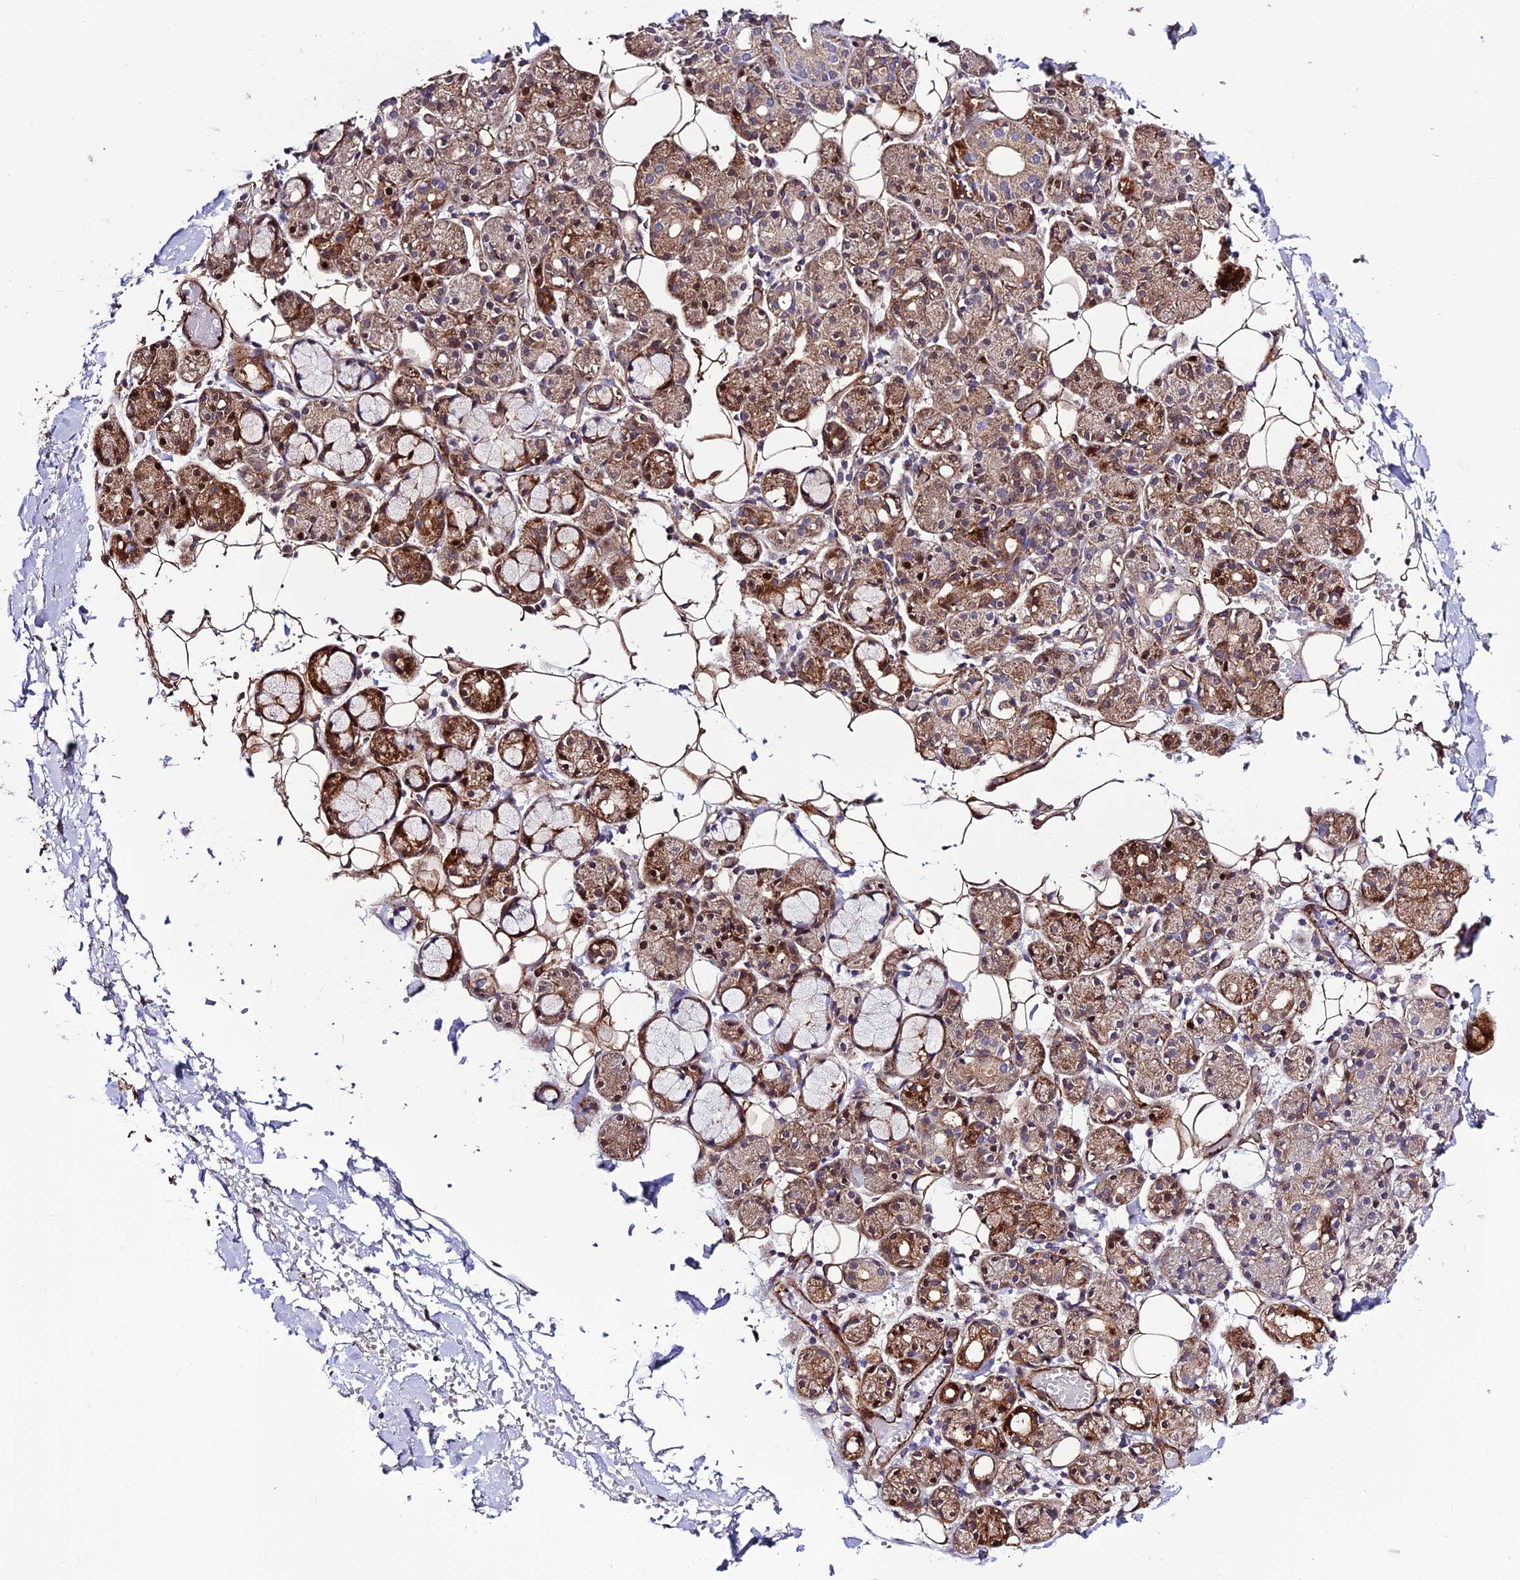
{"staining": {"intensity": "moderate", "quantity": "25%-75%", "location": "cytoplasmic/membranous"}, "tissue": "salivary gland", "cell_type": "Glandular cells", "image_type": "normal", "snomed": [{"axis": "morphology", "description": "Normal tissue, NOS"}, {"axis": "topography", "description": "Salivary gland"}], "caption": "Immunohistochemistry (IHC) staining of normal salivary gland, which reveals medium levels of moderate cytoplasmic/membranous positivity in approximately 25%-75% of glandular cells indicating moderate cytoplasmic/membranous protein staining. The staining was performed using DAB (3,3'-diaminobenzidine) (brown) for protein detection and nuclei were counterstained in hematoxylin (blue).", "gene": "REX1BD", "patient": {"sex": "male", "age": 63}}